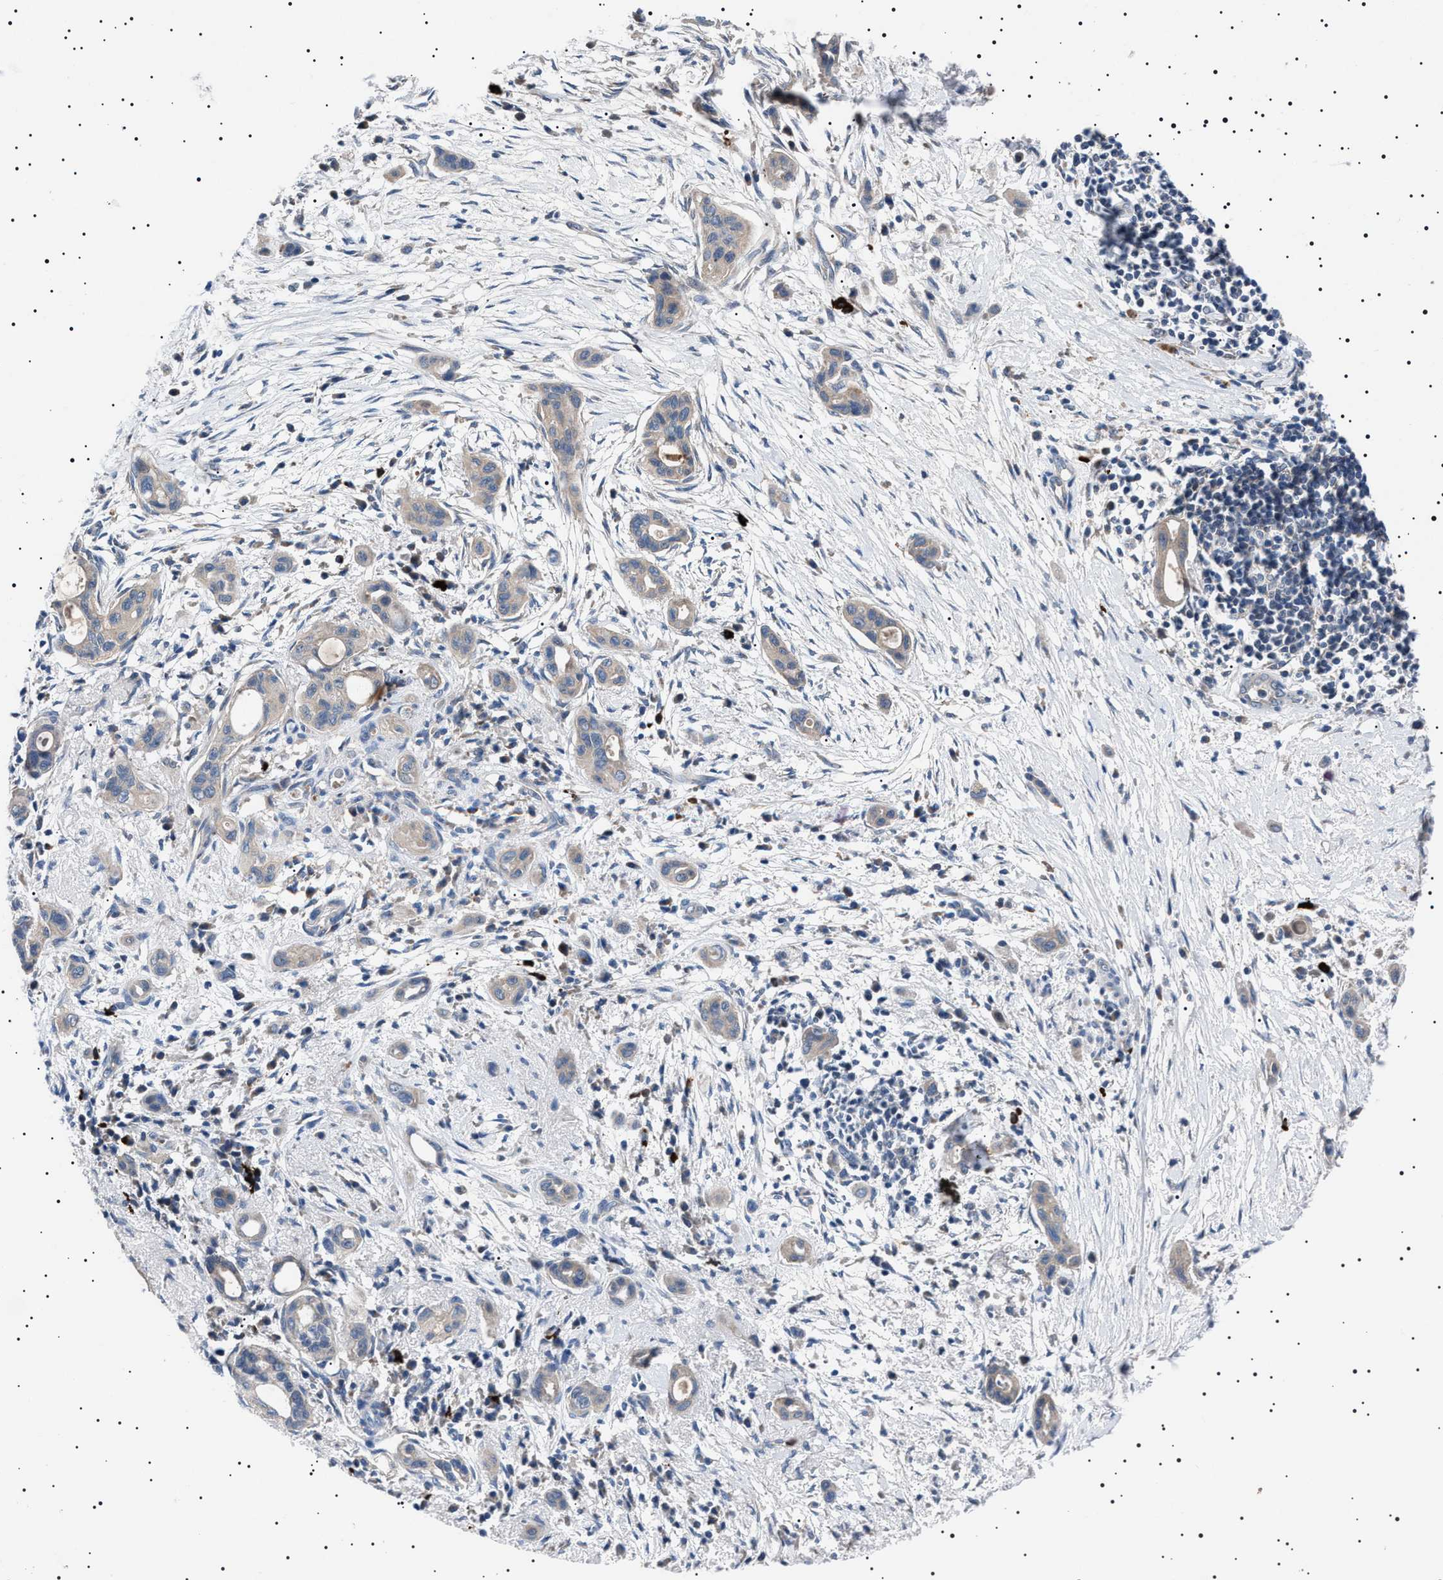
{"staining": {"intensity": "weak", "quantity": "<25%", "location": "cytoplasmic/membranous"}, "tissue": "pancreatic cancer", "cell_type": "Tumor cells", "image_type": "cancer", "snomed": [{"axis": "morphology", "description": "Adenocarcinoma, NOS"}, {"axis": "topography", "description": "Pancreas"}], "caption": "IHC of pancreatic cancer exhibits no expression in tumor cells.", "gene": "PTRH1", "patient": {"sex": "male", "age": 59}}